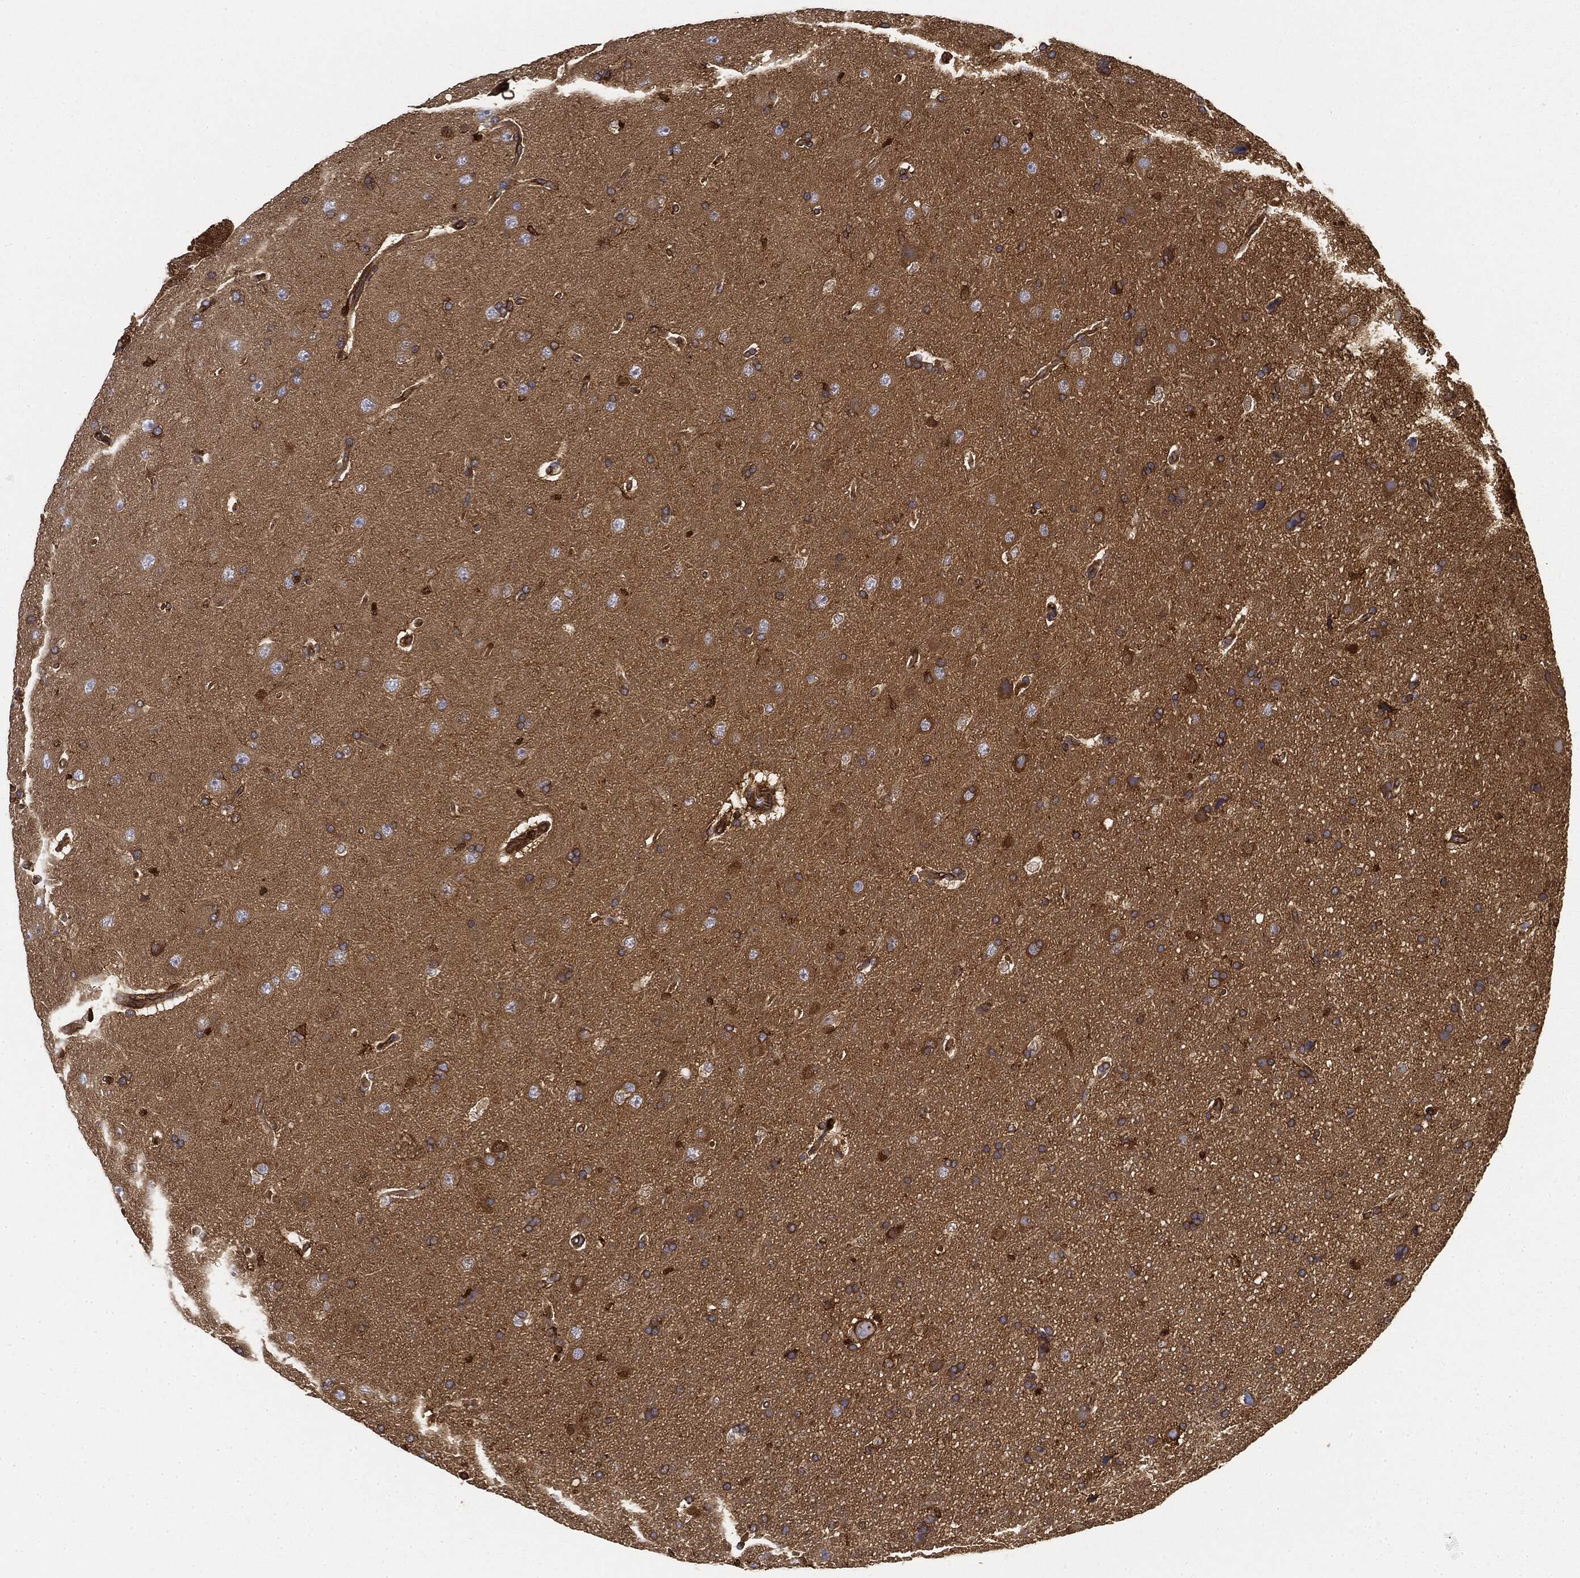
{"staining": {"intensity": "strong", "quantity": "<25%", "location": "cytoplasmic/membranous"}, "tissue": "glioma", "cell_type": "Tumor cells", "image_type": "cancer", "snomed": [{"axis": "morphology", "description": "Glioma, malignant, NOS"}, {"axis": "topography", "description": "Cerebral cortex"}], "caption": "Brown immunohistochemical staining in glioma demonstrates strong cytoplasmic/membranous expression in approximately <25% of tumor cells. The staining was performed using DAB (3,3'-diaminobenzidine), with brown indicating positive protein expression. Nuclei are stained blue with hematoxylin.", "gene": "WDR1", "patient": {"sex": "male", "age": 58}}